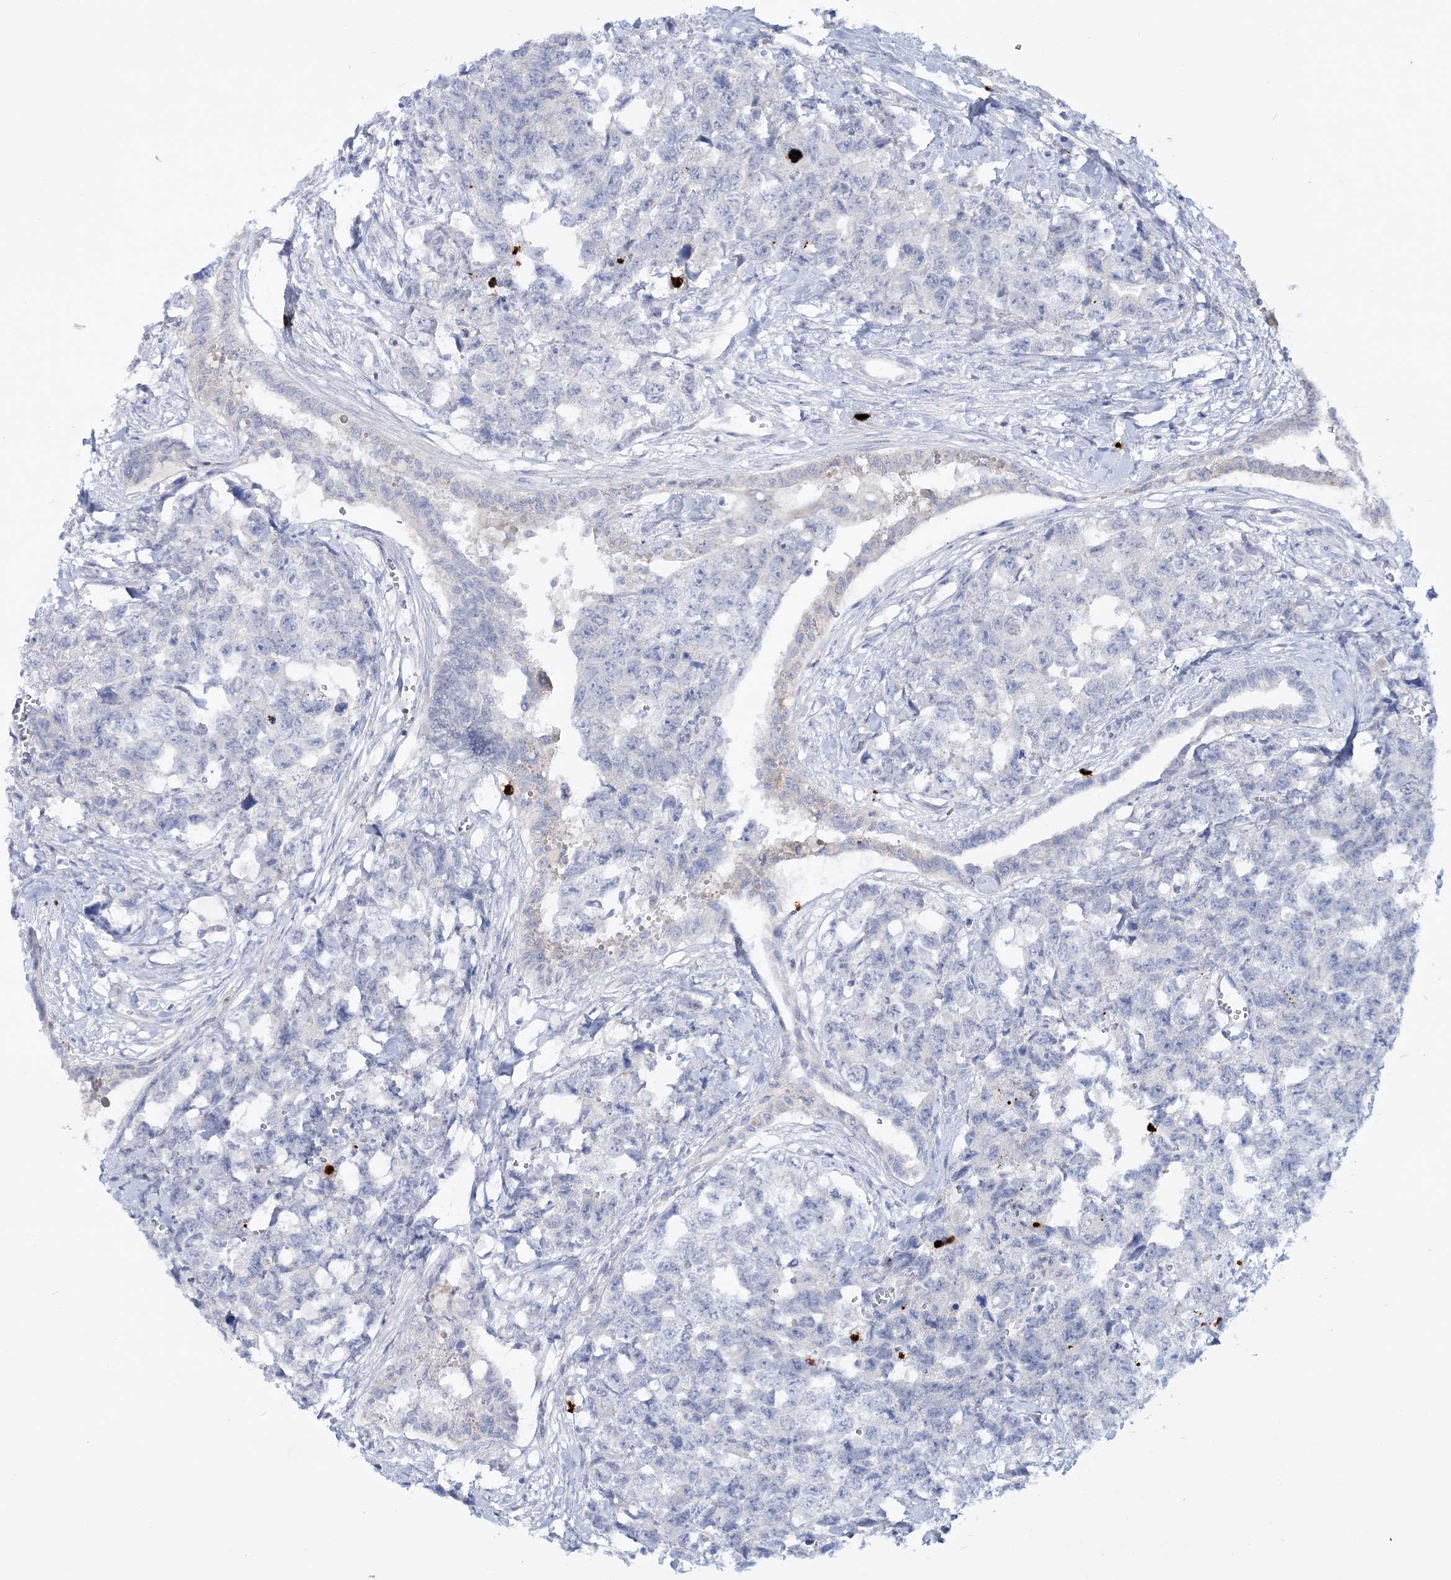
{"staining": {"intensity": "negative", "quantity": "none", "location": "none"}, "tissue": "testis cancer", "cell_type": "Tumor cells", "image_type": "cancer", "snomed": [{"axis": "morphology", "description": "Carcinoma, Embryonal, NOS"}, {"axis": "topography", "description": "Testis"}], "caption": "Immunohistochemistry of embryonal carcinoma (testis) exhibits no staining in tumor cells.", "gene": "WDSUB1", "patient": {"sex": "male", "age": 31}}